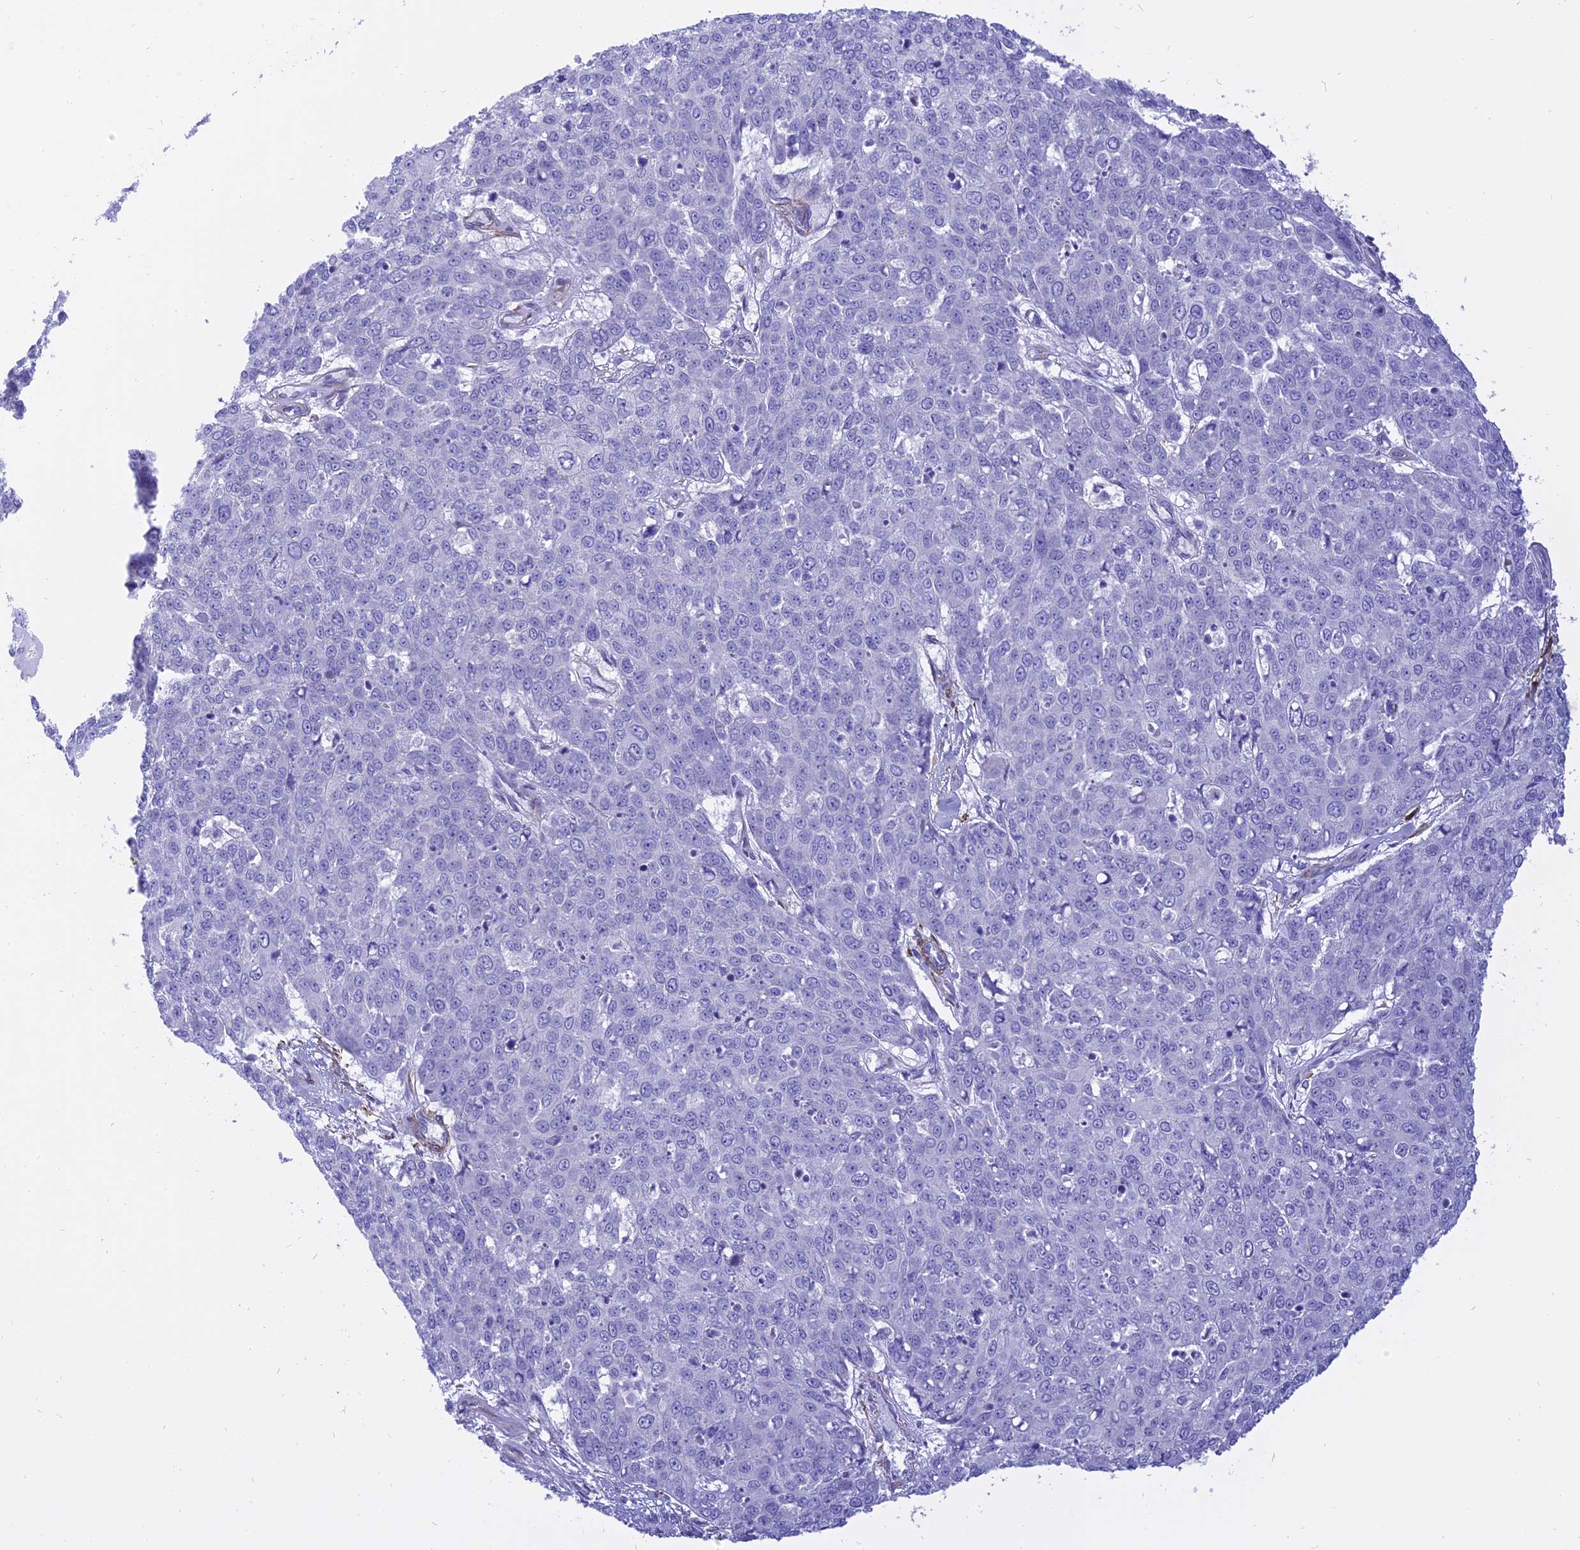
{"staining": {"intensity": "negative", "quantity": "none", "location": "none"}, "tissue": "skin cancer", "cell_type": "Tumor cells", "image_type": "cancer", "snomed": [{"axis": "morphology", "description": "Squamous cell carcinoma, NOS"}, {"axis": "topography", "description": "Skin"}], "caption": "Tumor cells show no significant protein positivity in squamous cell carcinoma (skin).", "gene": "CENPV", "patient": {"sex": "male", "age": 71}}